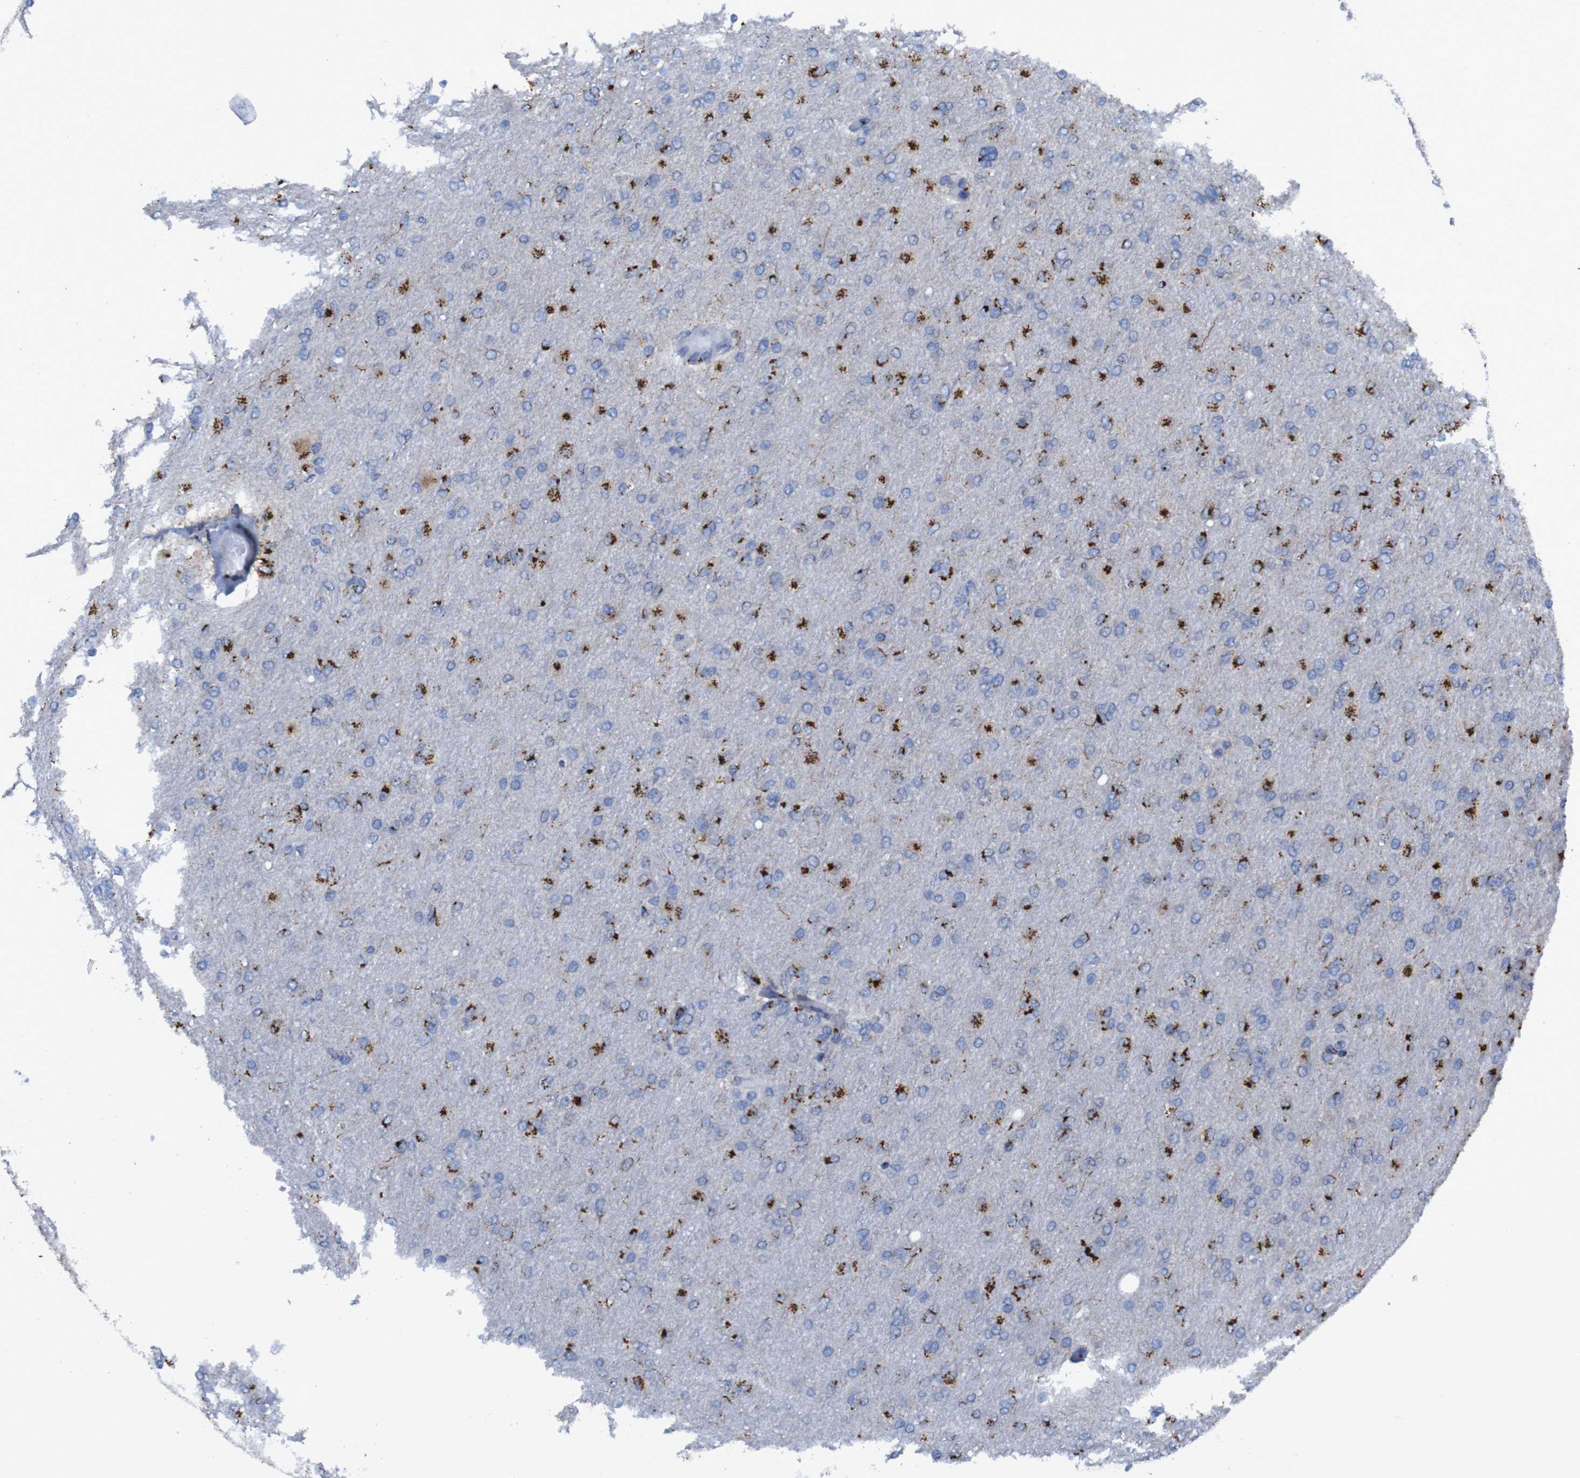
{"staining": {"intensity": "strong", "quantity": "25%-75%", "location": "cytoplasmic/membranous"}, "tissue": "glioma", "cell_type": "Tumor cells", "image_type": "cancer", "snomed": [{"axis": "morphology", "description": "Glioma, malignant, High grade"}, {"axis": "topography", "description": "Cerebral cortex"}], "caption": "Glioma stained with IHC displays strong cytoplasmic/membranous expression in approximately 25%-75% of tumor cells. (DAB (3,3'-diaminobenzidine) IHC with brightfield microscopy, high magnification).", "gene": "GOLM1", "patient": {"sex": "female", "age": 36}}